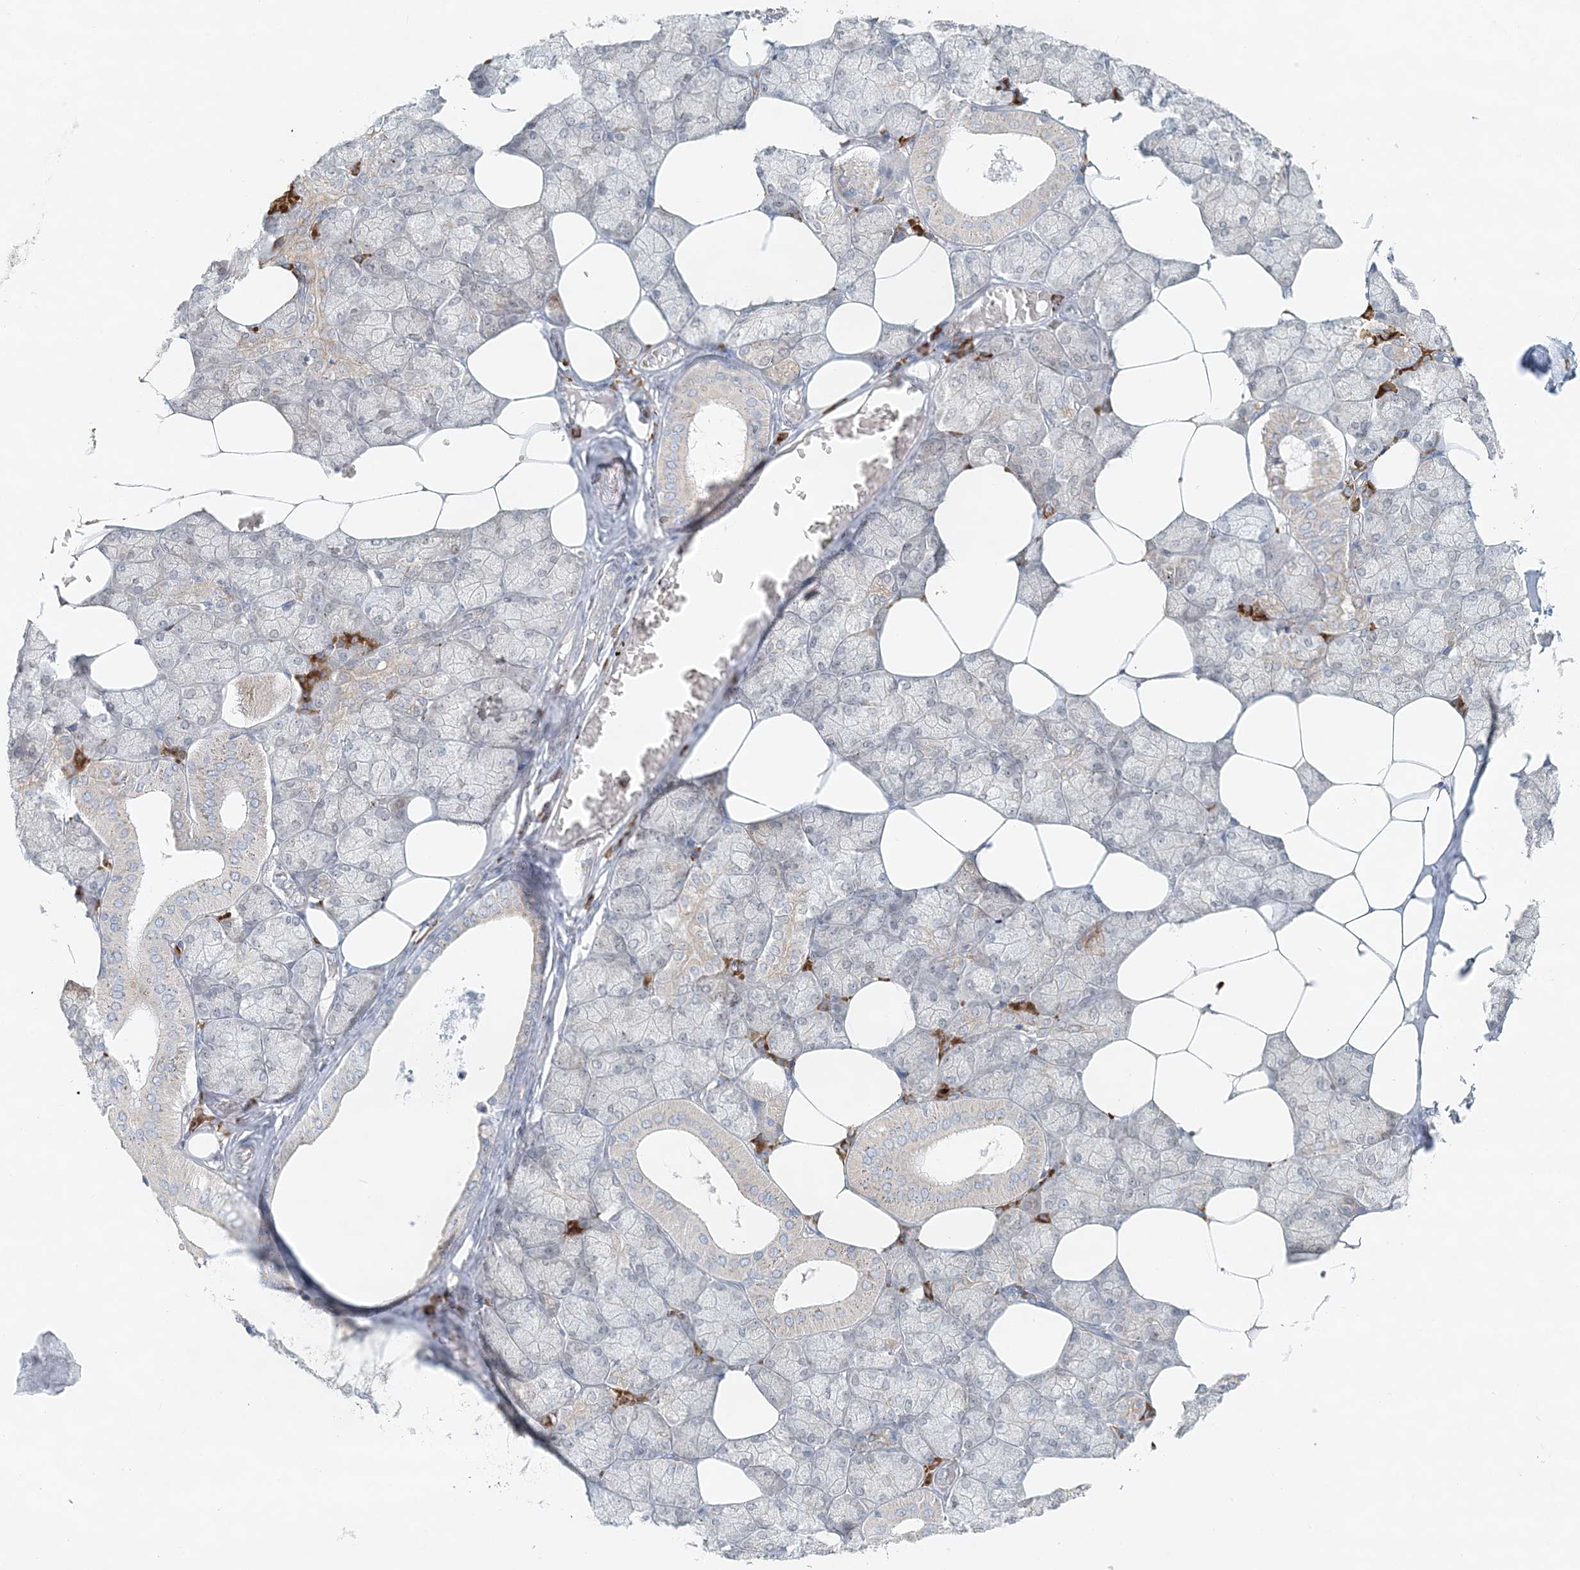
{"staining": {"intensity": "moderate", "quantity": "<25%", "location": "cytoplasmic/membranous"}, "tissue": "salivary gland", "cell_type": "Glandular cells", "image_type": "normal", "snomed": [{"axis": "morphology", "description": "Normal tissue, NOS"}, {"axis": "topography", "description": "Salivary gland"}], "caption": "Approximately <25% of glandular cells in benign salivary gland reveal moderate cytoplasmic/membranous protein expression as visualized by brown immunohistochemical staining.", "gene": "STK11IP", "patient": {"sex": "male", "age": 62}}